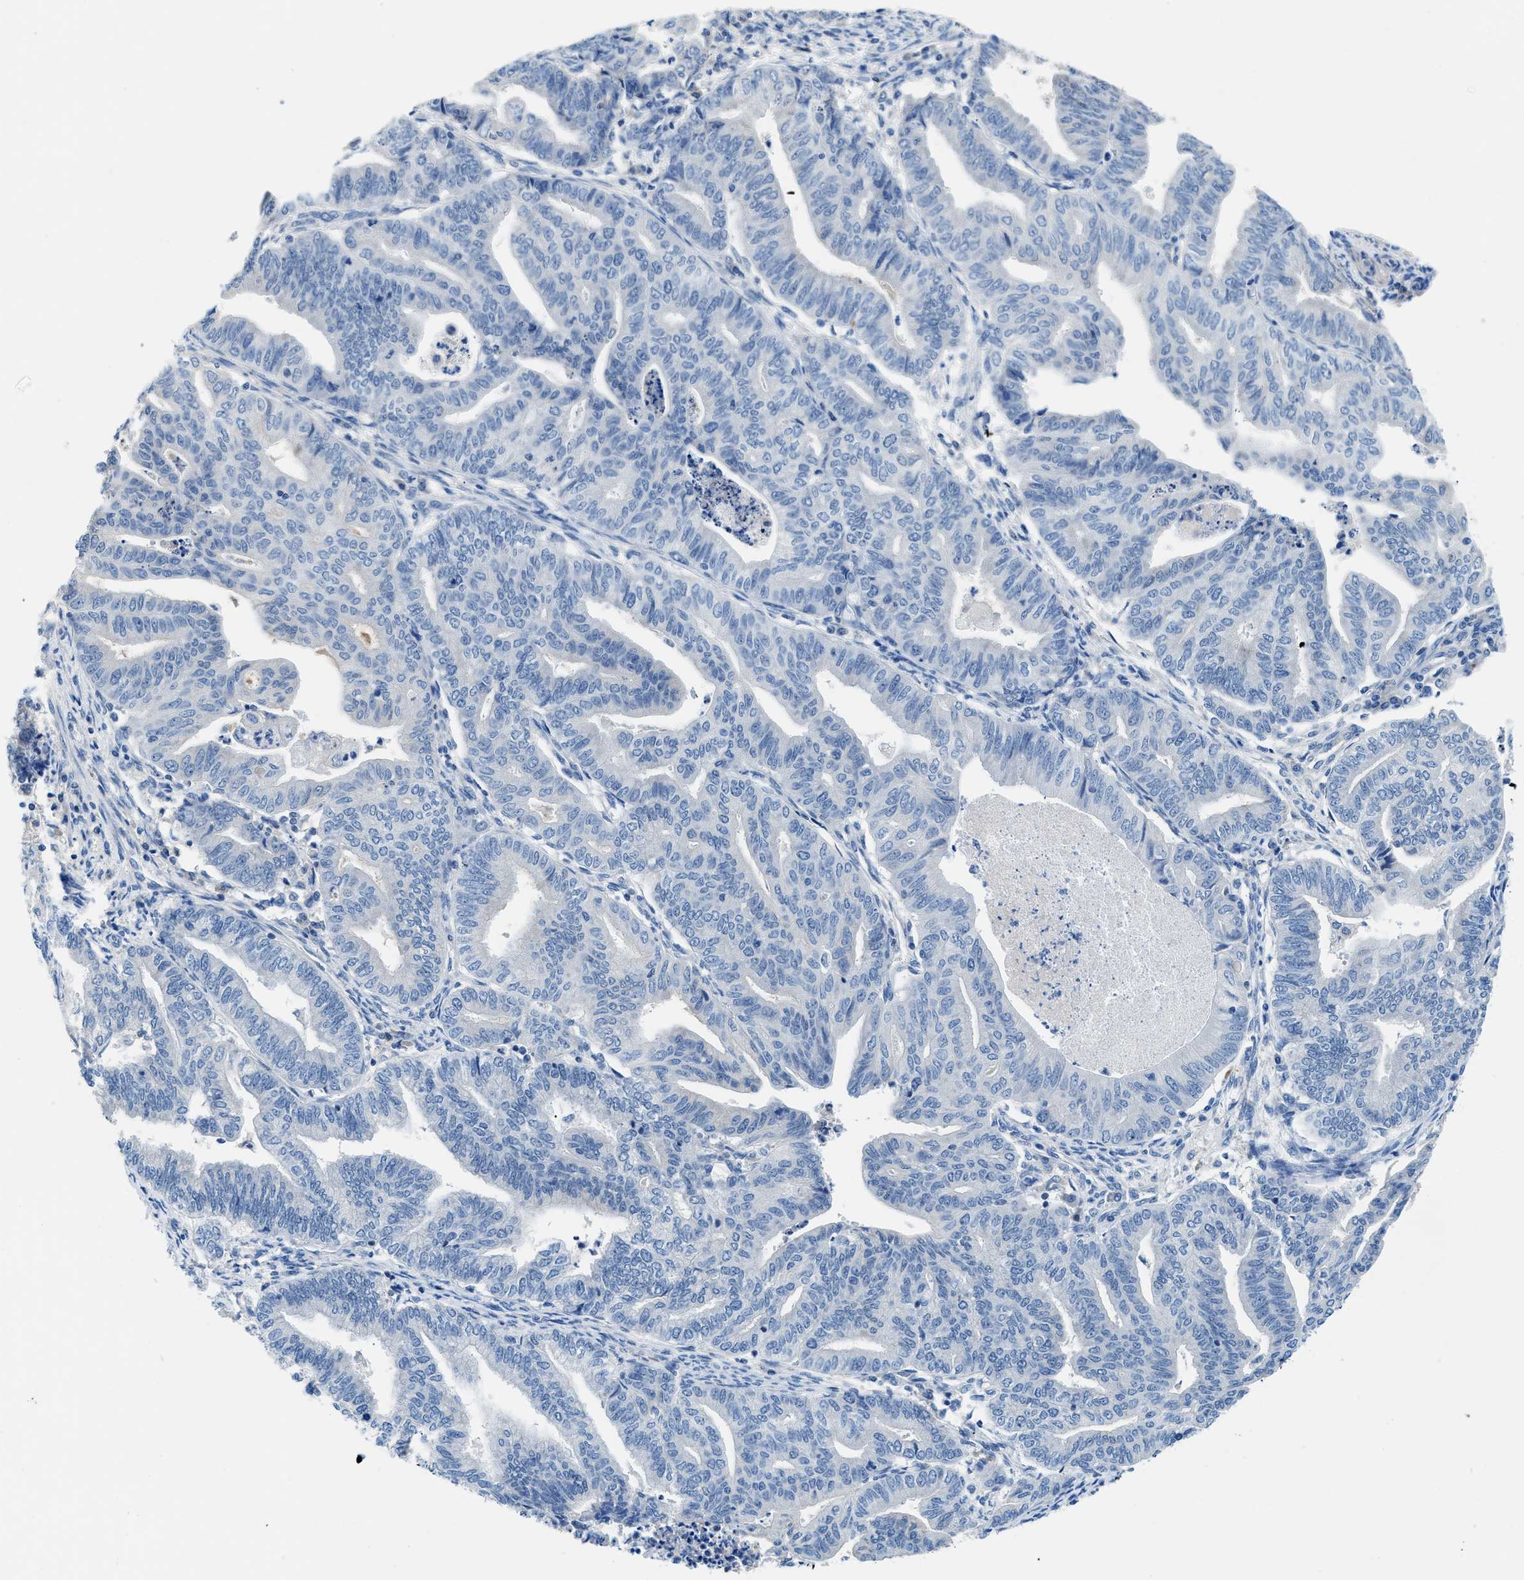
{"staining": {"intensity": "negative", "quantity": "none", "location": "none"}, "tissue": "endometrial cancer", "cell_type": "Tumor cells", "image_type": "cancer", "snomed": [{"axis": "morphology", "description": "Adenocarcinoma, NOS"}, {"axis": "topography", "description": "Endometrium"}], "caption": "Immunohistochemistry (IHC) image of endometrial cancer stained for a protein (brown), which shows no positivity in tumor cells.", "gene": "SLC10A6", "patient": {"sex": "female", "age": 79}}